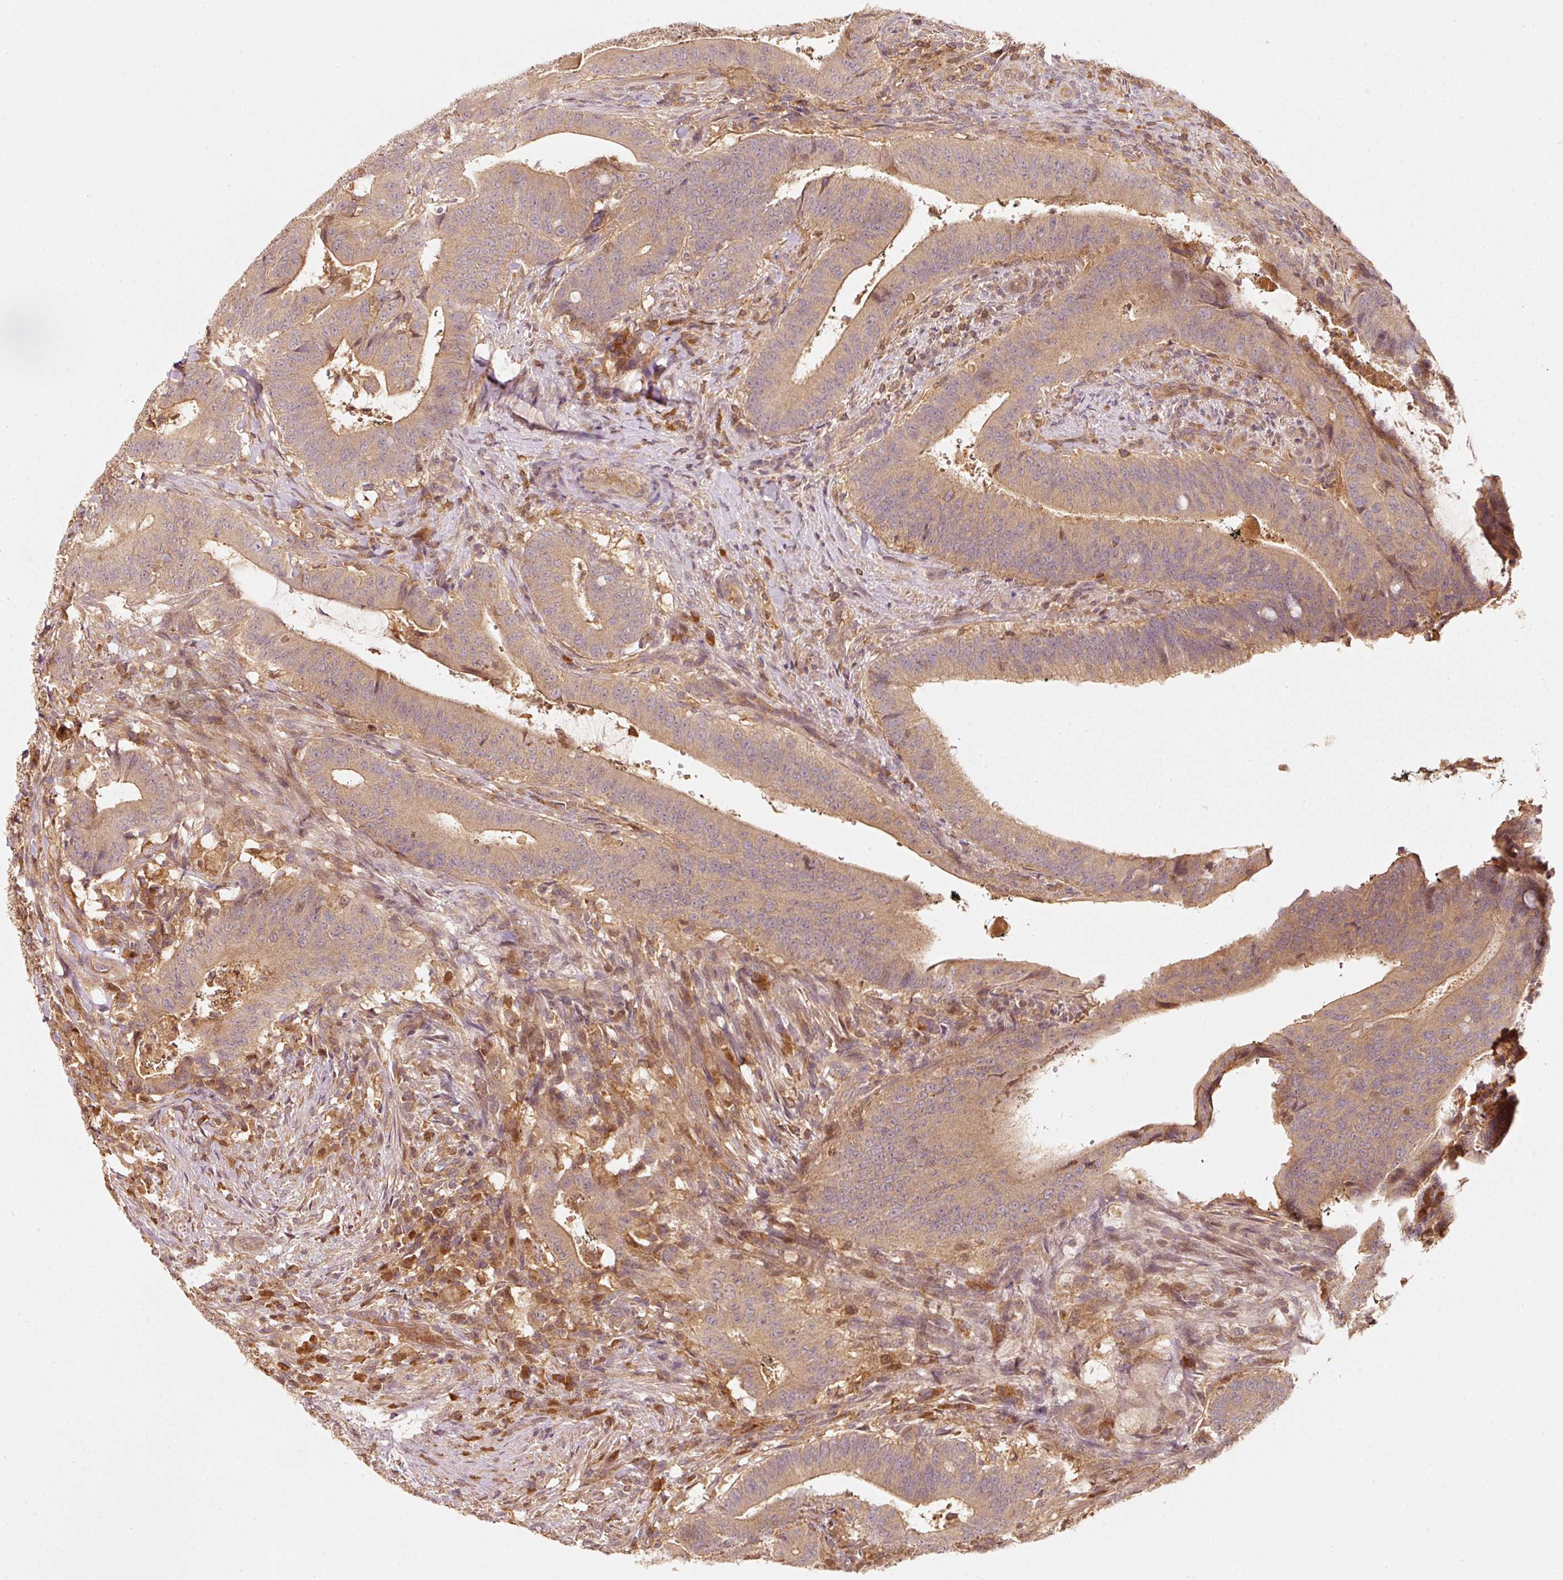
{"staining": {"intensity": "moderate", "quantity": ">75%", "location": "cytoplasmic/membranous"}, "tissue": "colorectal cancer", "cell_type": "Tumor cells", "image_type": "cancer", "snomed": [{"axis": "morphology", "description": "Adenocarcinoma, NOS"}, {"axis": "topography", "description": "Colon"}], "caption": "Moderate cytoplasmic/membranous expression for a protein is seen in approximately >75% of tumor cells of colorectal cancer using IHC.", "gene": "RRAS2", "patient": {"sex": "female", "age": 43}}